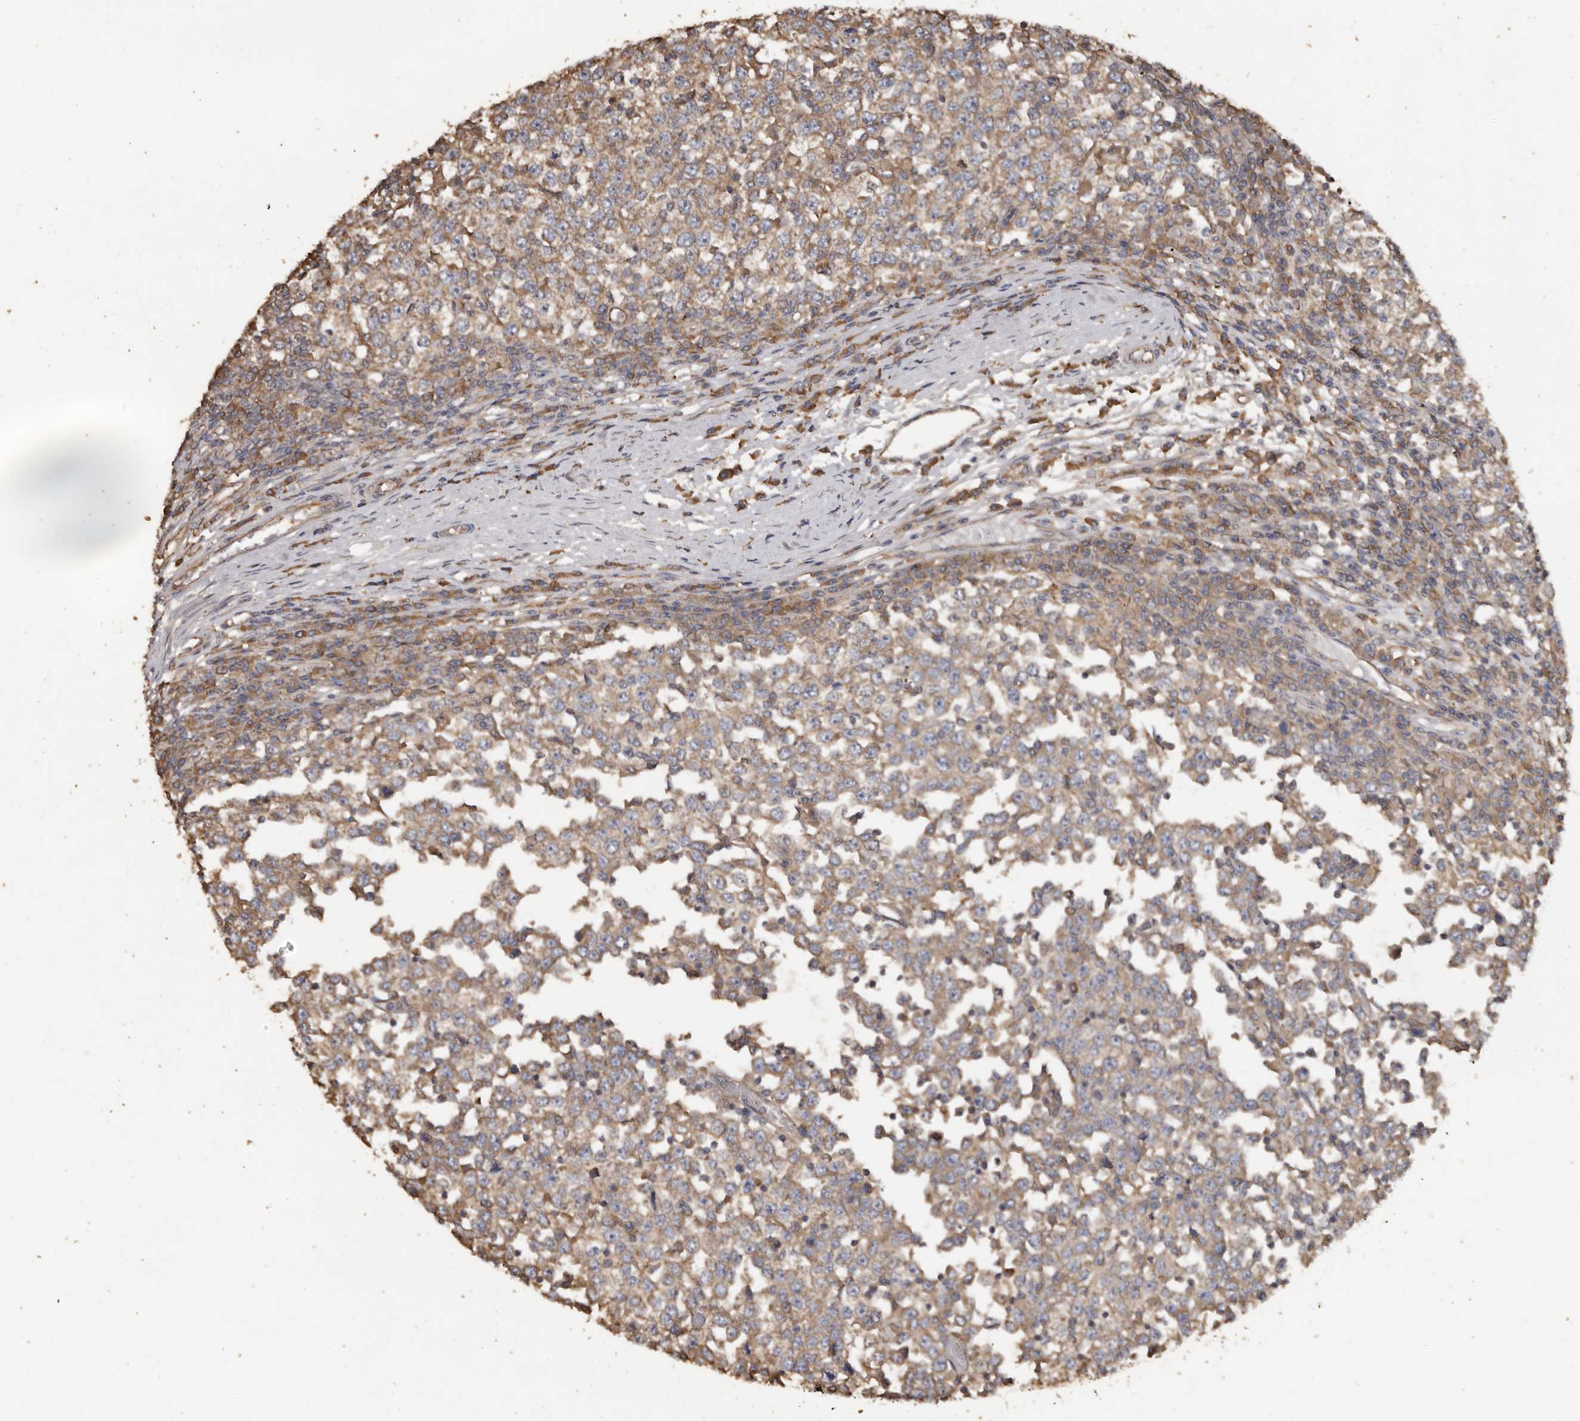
{"staining": {"intensity": "weak", "quantity": ">75%", "location": "cytoplasmic/membranous"}, "tissue": "testis cancer", "cell_type": "Tumor cells", "image_type": "cancer", "snomed": [{"axis": "morphology", "description": "Seminoma, NOS"}, {"axis": "topography", "description": "Testis"}], "caption": "Immunohistochemical staining of testis seminoma exhibits low levels of weak cytoplasmic/membranous protein positivity in about >75% of tumor cells. Nuclei are stained in blue.", "gene": "FLCN", "patient": {"sex": "male", "age": 65}}